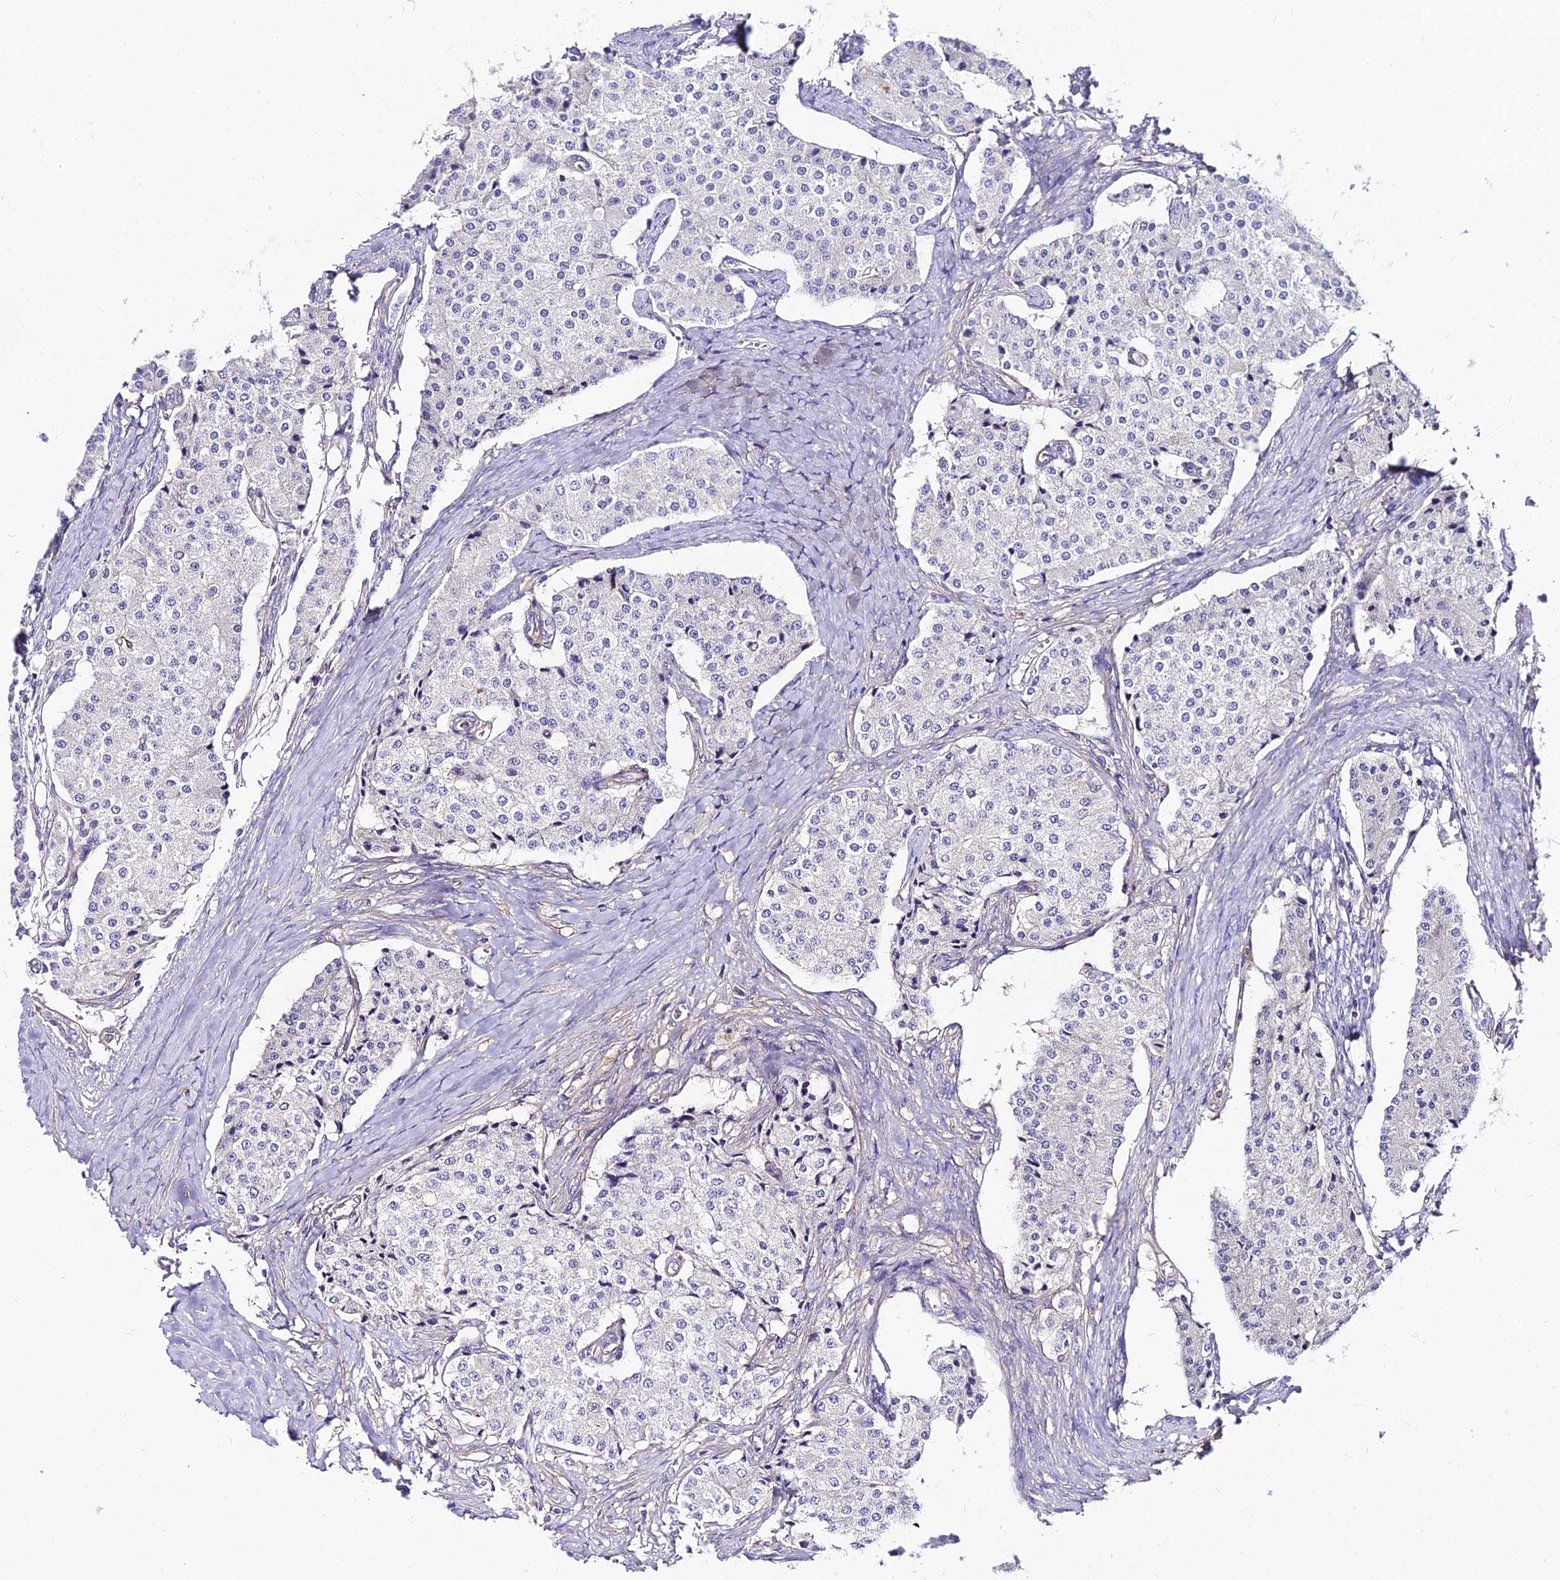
{"staining": {"intensity": "negative", "quantity": "none", "location": "none"}, "tissue": "carcinoid", "cell_type": "Tumor cells", "image_type": "cancer", "snomed": [{"axis": "morphology", "description": "Carcinoid, malignant, NOS"}, {"axis": "topography", "description": "Colon"}], "caption": "IHC histopathology image of neoplastic tissue: human carcinoid stained with DAB displays no significant protein positivity in tumor cells. Nuclei are stained in blue.", "gene": "GLYAT", "patient": {"sex": "female", "age": 52}}